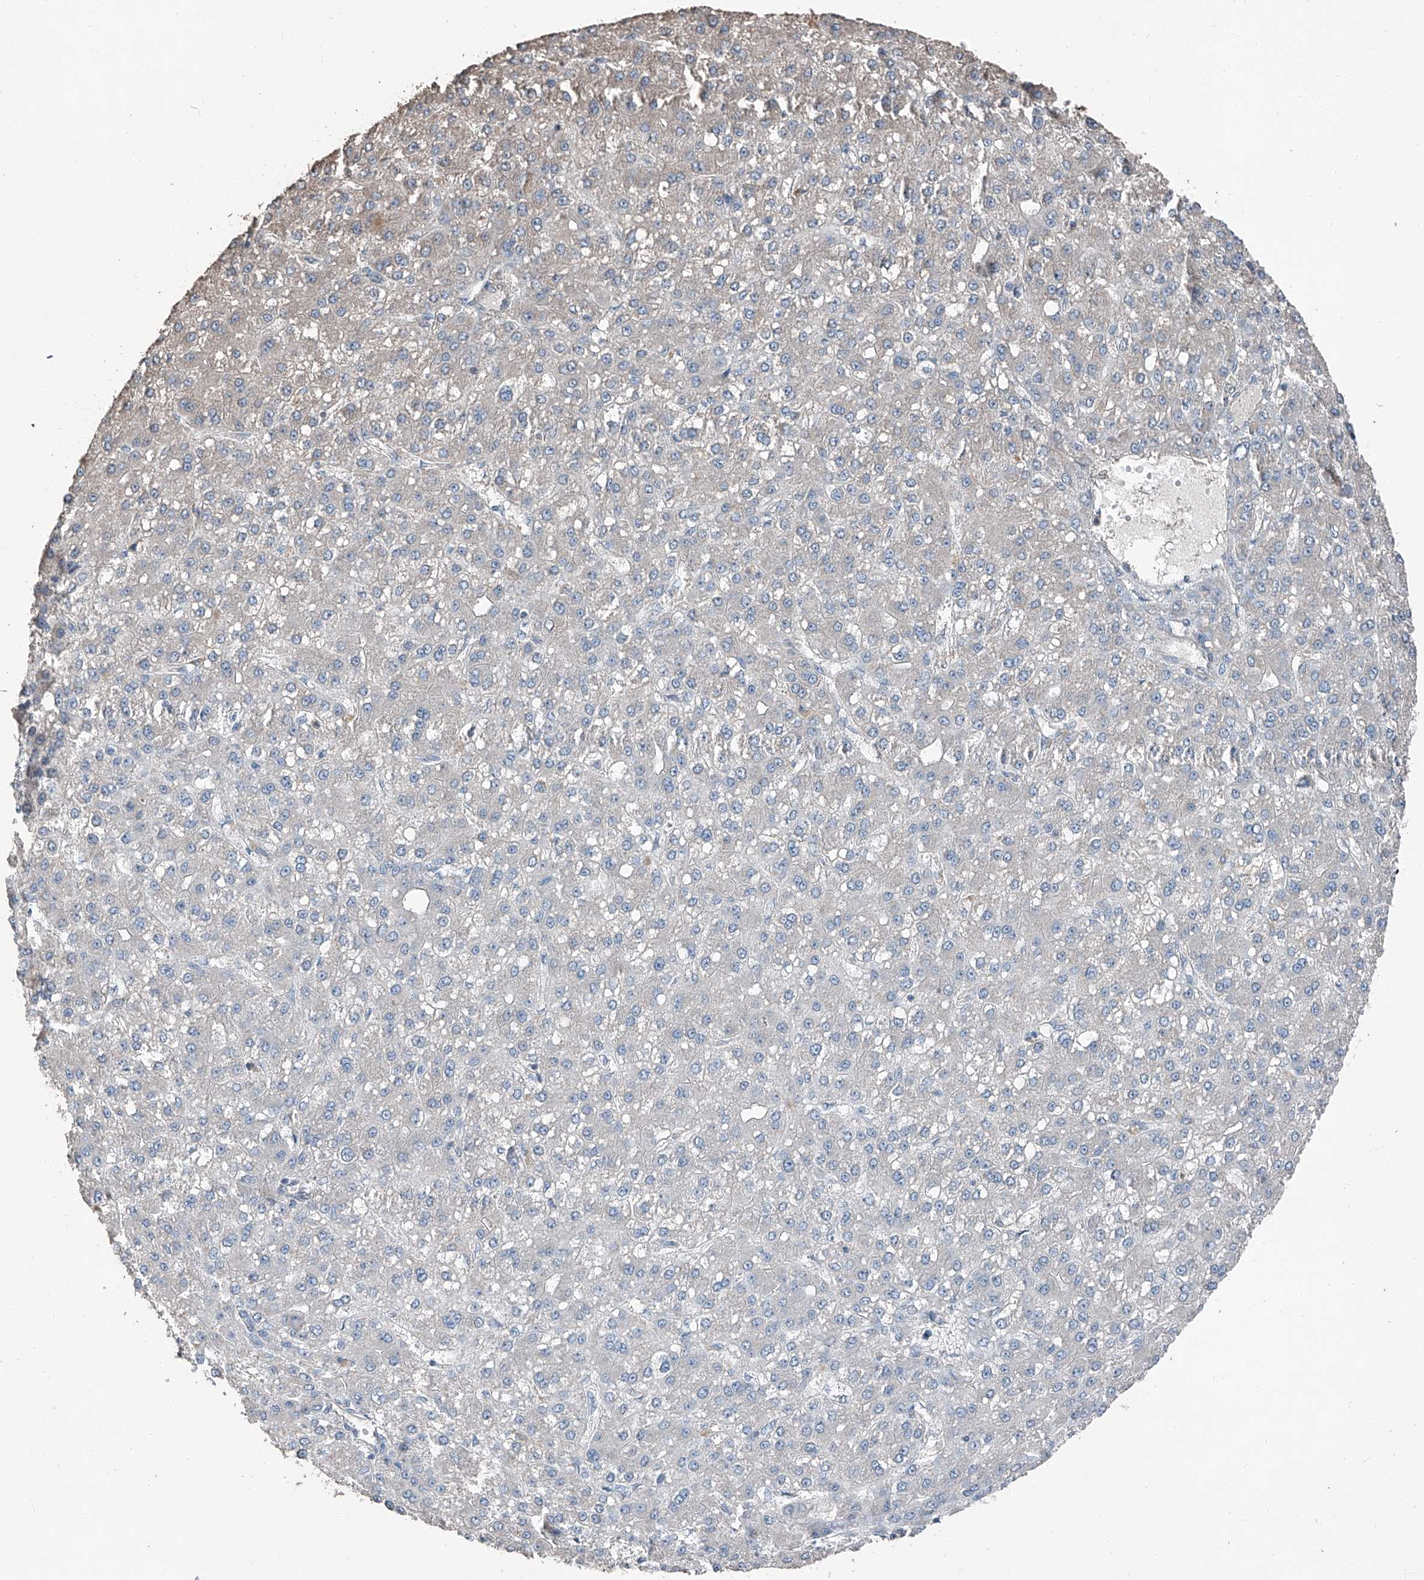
{"staining": {"intensity": "negative", "quantity": "none", "location": "none"}, "tissue": "liver cancer", "cell_type": "Tumor cells", "image_type": "cancer", "snomed": [{"axis": "morphology", "description": "Carcinoma, Hepatocellular, NOS"}, {"axis": "topography", "description": "Liver"}], "caption": "Tumor cells are negative for brown protein staining in hepatocellular carcinoma (liver).", "gene": "MAMLD1", "patient": {"sex": "male", "age": 67}}